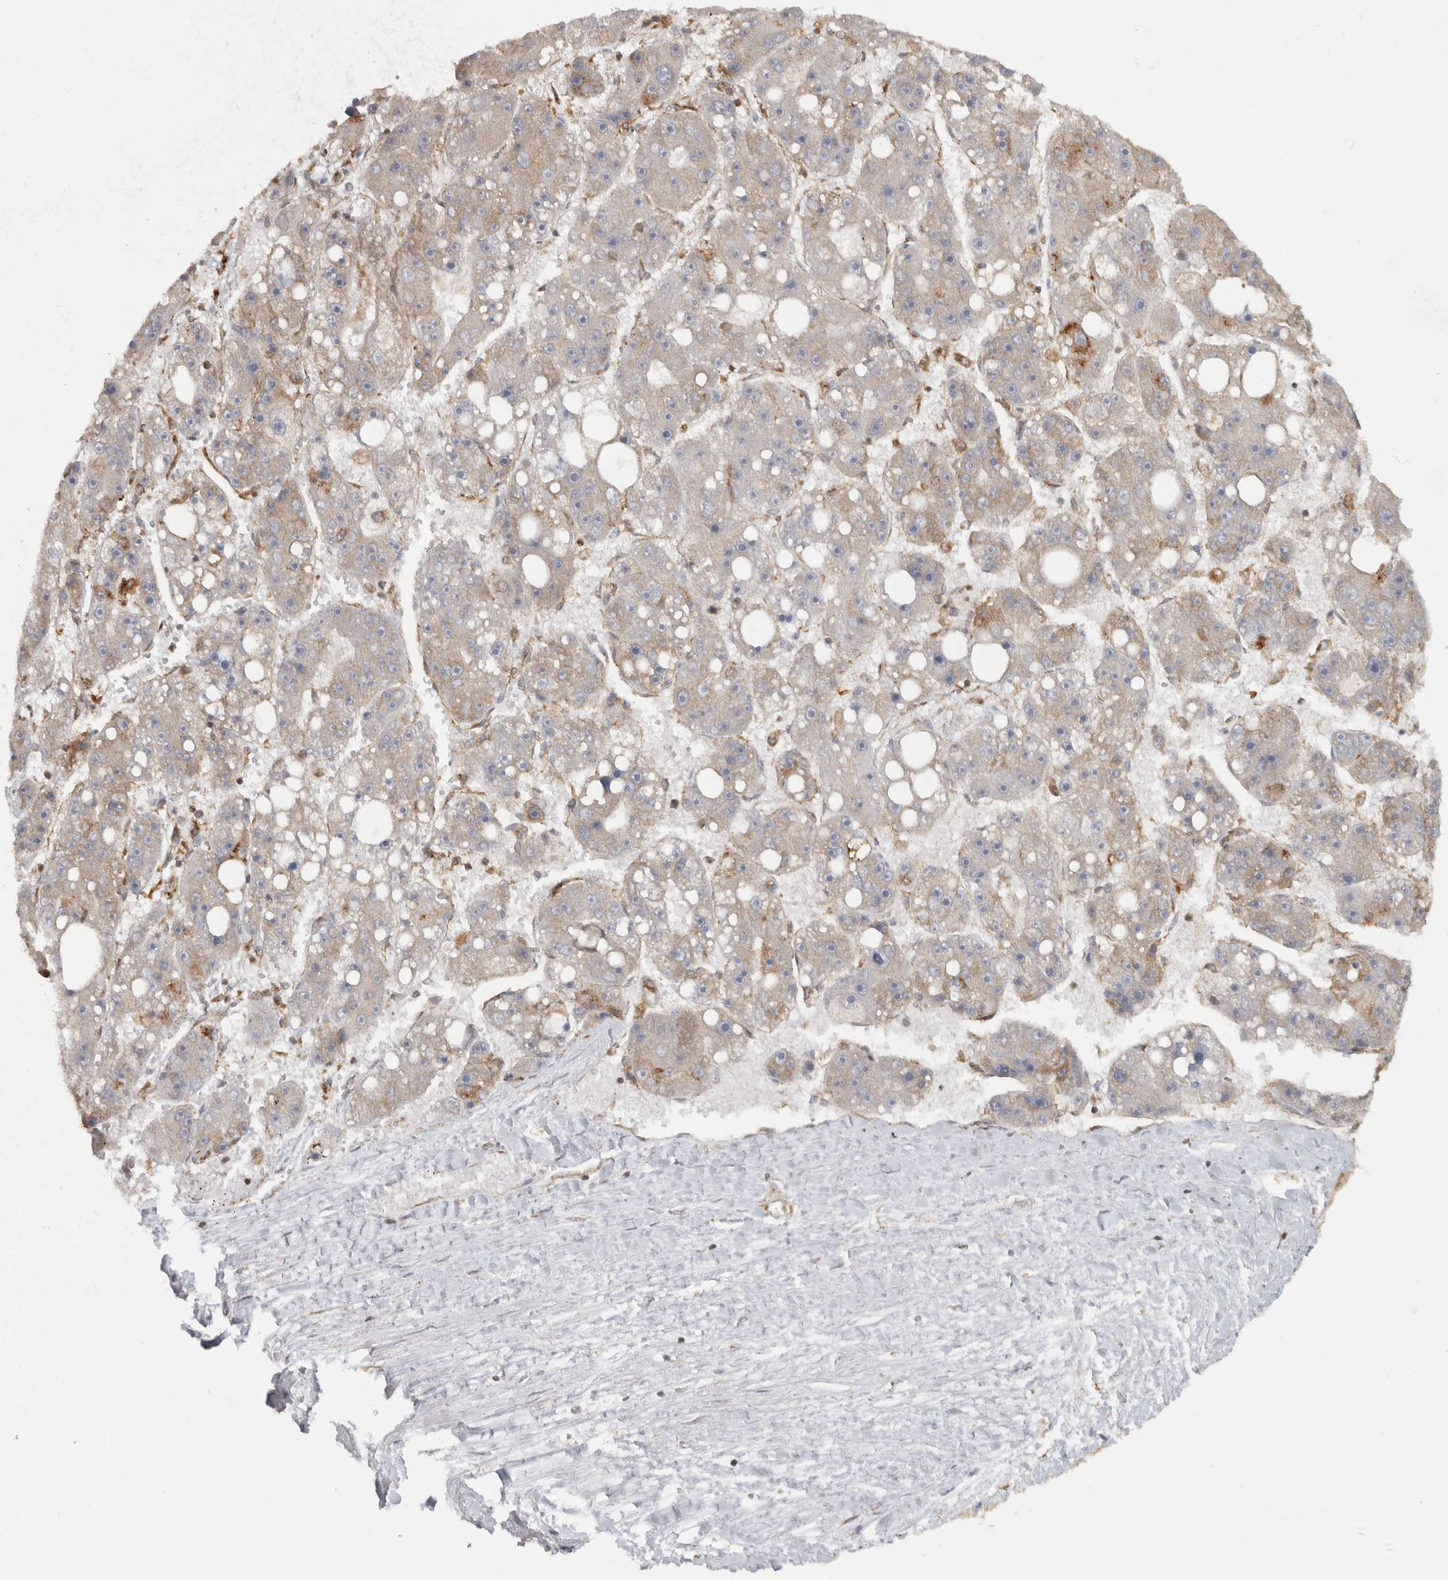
{"staining": {"intensity": "moderate", "quantity": "<25%", "location": "cytoplasmic/membranous"}, "tissue": "liver cancer", "cell_type": "Tumor cells", "image_type": "cancer", "snomed": [{"axis": "morphology", "description": "Carcinoma, Hepatocellular, NOS"}, {"axis": "topography", "description": "Liver"}], "caption": "Brown immunohistochemical staining in human liver cancer demonstrates moderate cytoplasmic/membranous positivity in approximately <25% of tumor cells.", "gene": "HLA-E", "patient": {"sex": "female", "age": 61}}